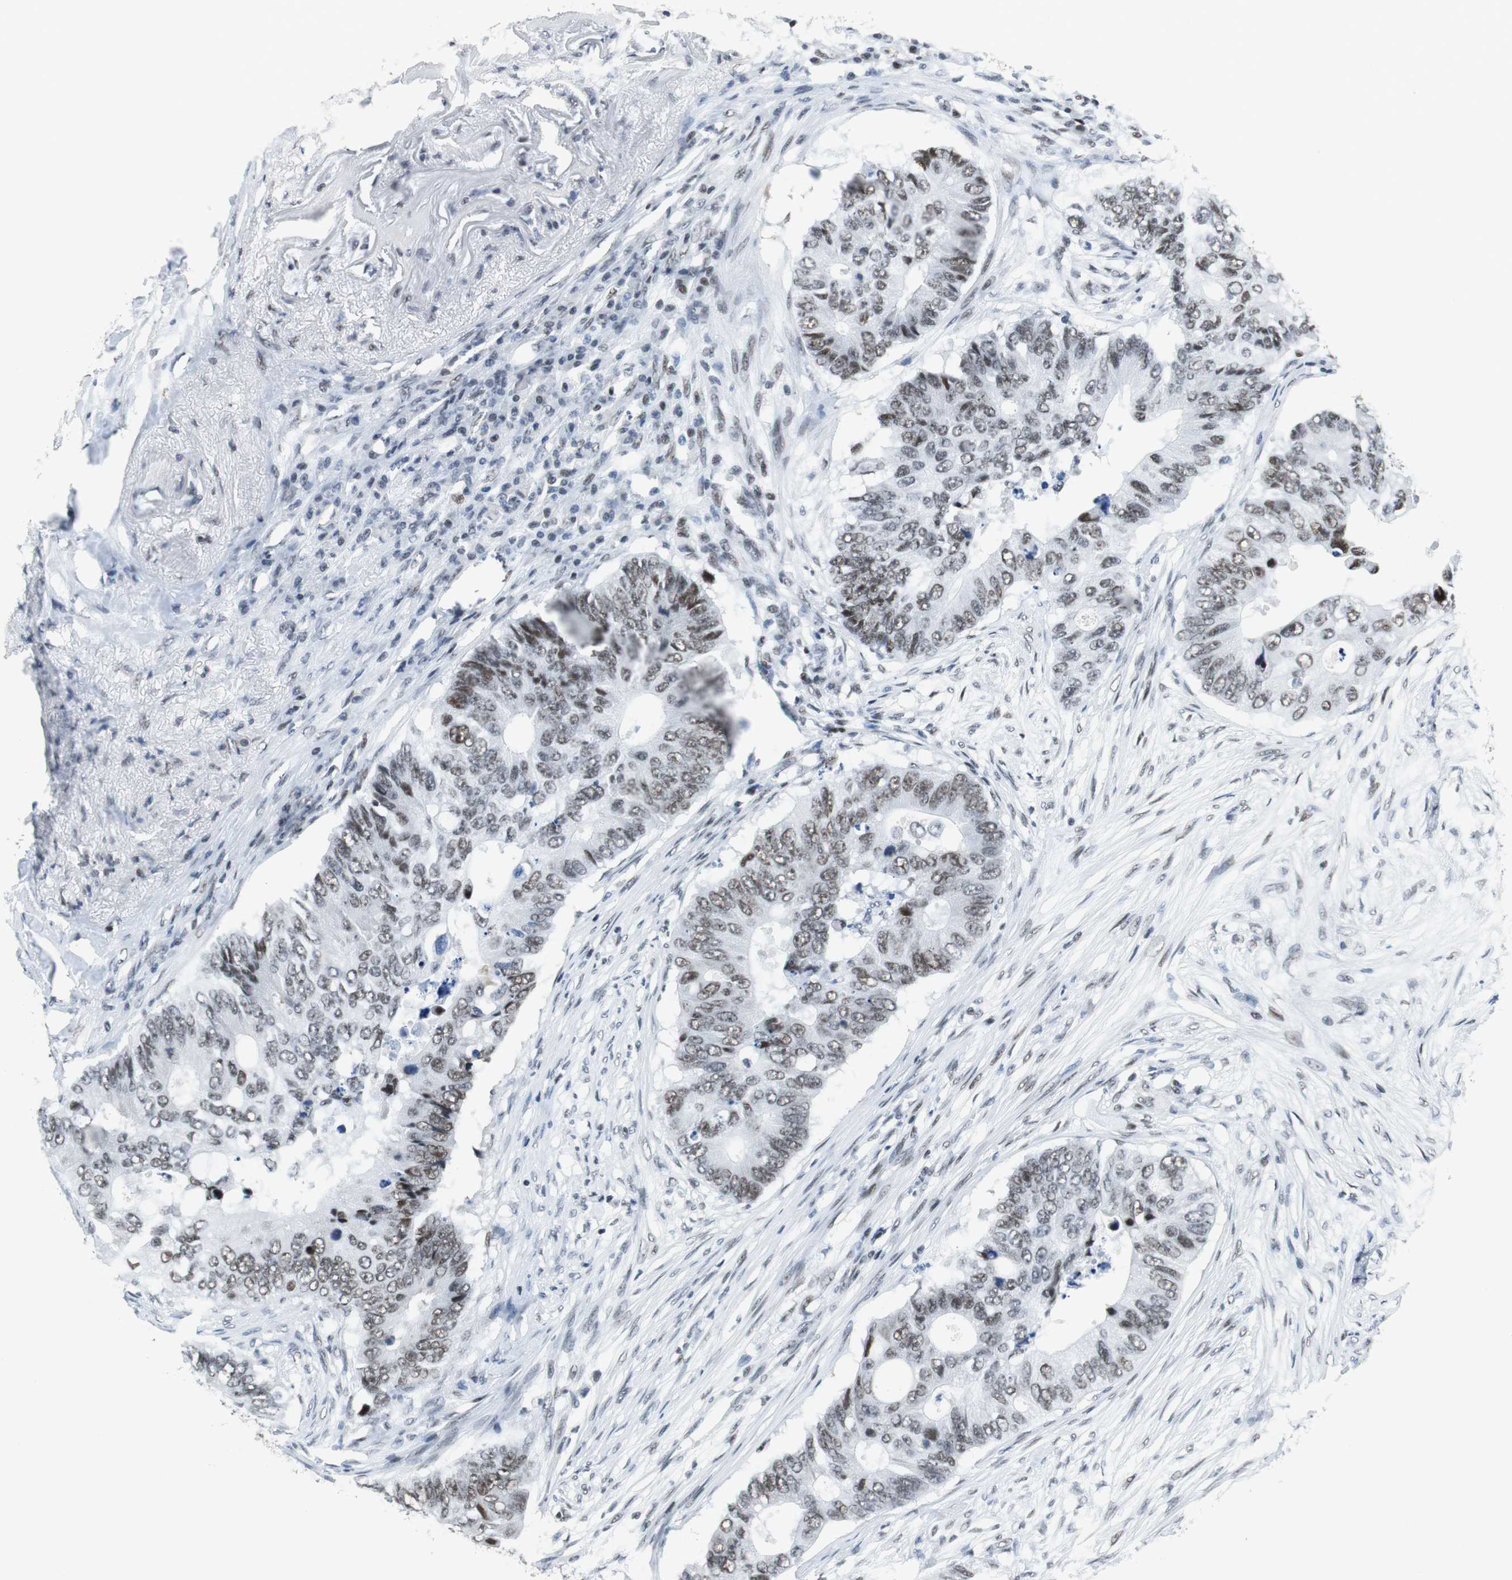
{"staining": {"intensity": "moderate", "quantity": ">75%", "location": "nuclear"}, "tissue": "colorectal cancer", "cell_type": "Tumor cells", "image_type": "cancer", "snomed": [{"axis": "morphology", "description": "Adenocarcinoma, NOS"}, {"axis": "topography", "description": "Colon"}], "caption": "Immunohistochemical staining of human colorectal adenocarcinoma demonstrates medium levels of moderate nuclear positivity in approximately >75% of tumor cells.", "gene": "HDAC3", "patient": {"sex": "male", "age": 71}}